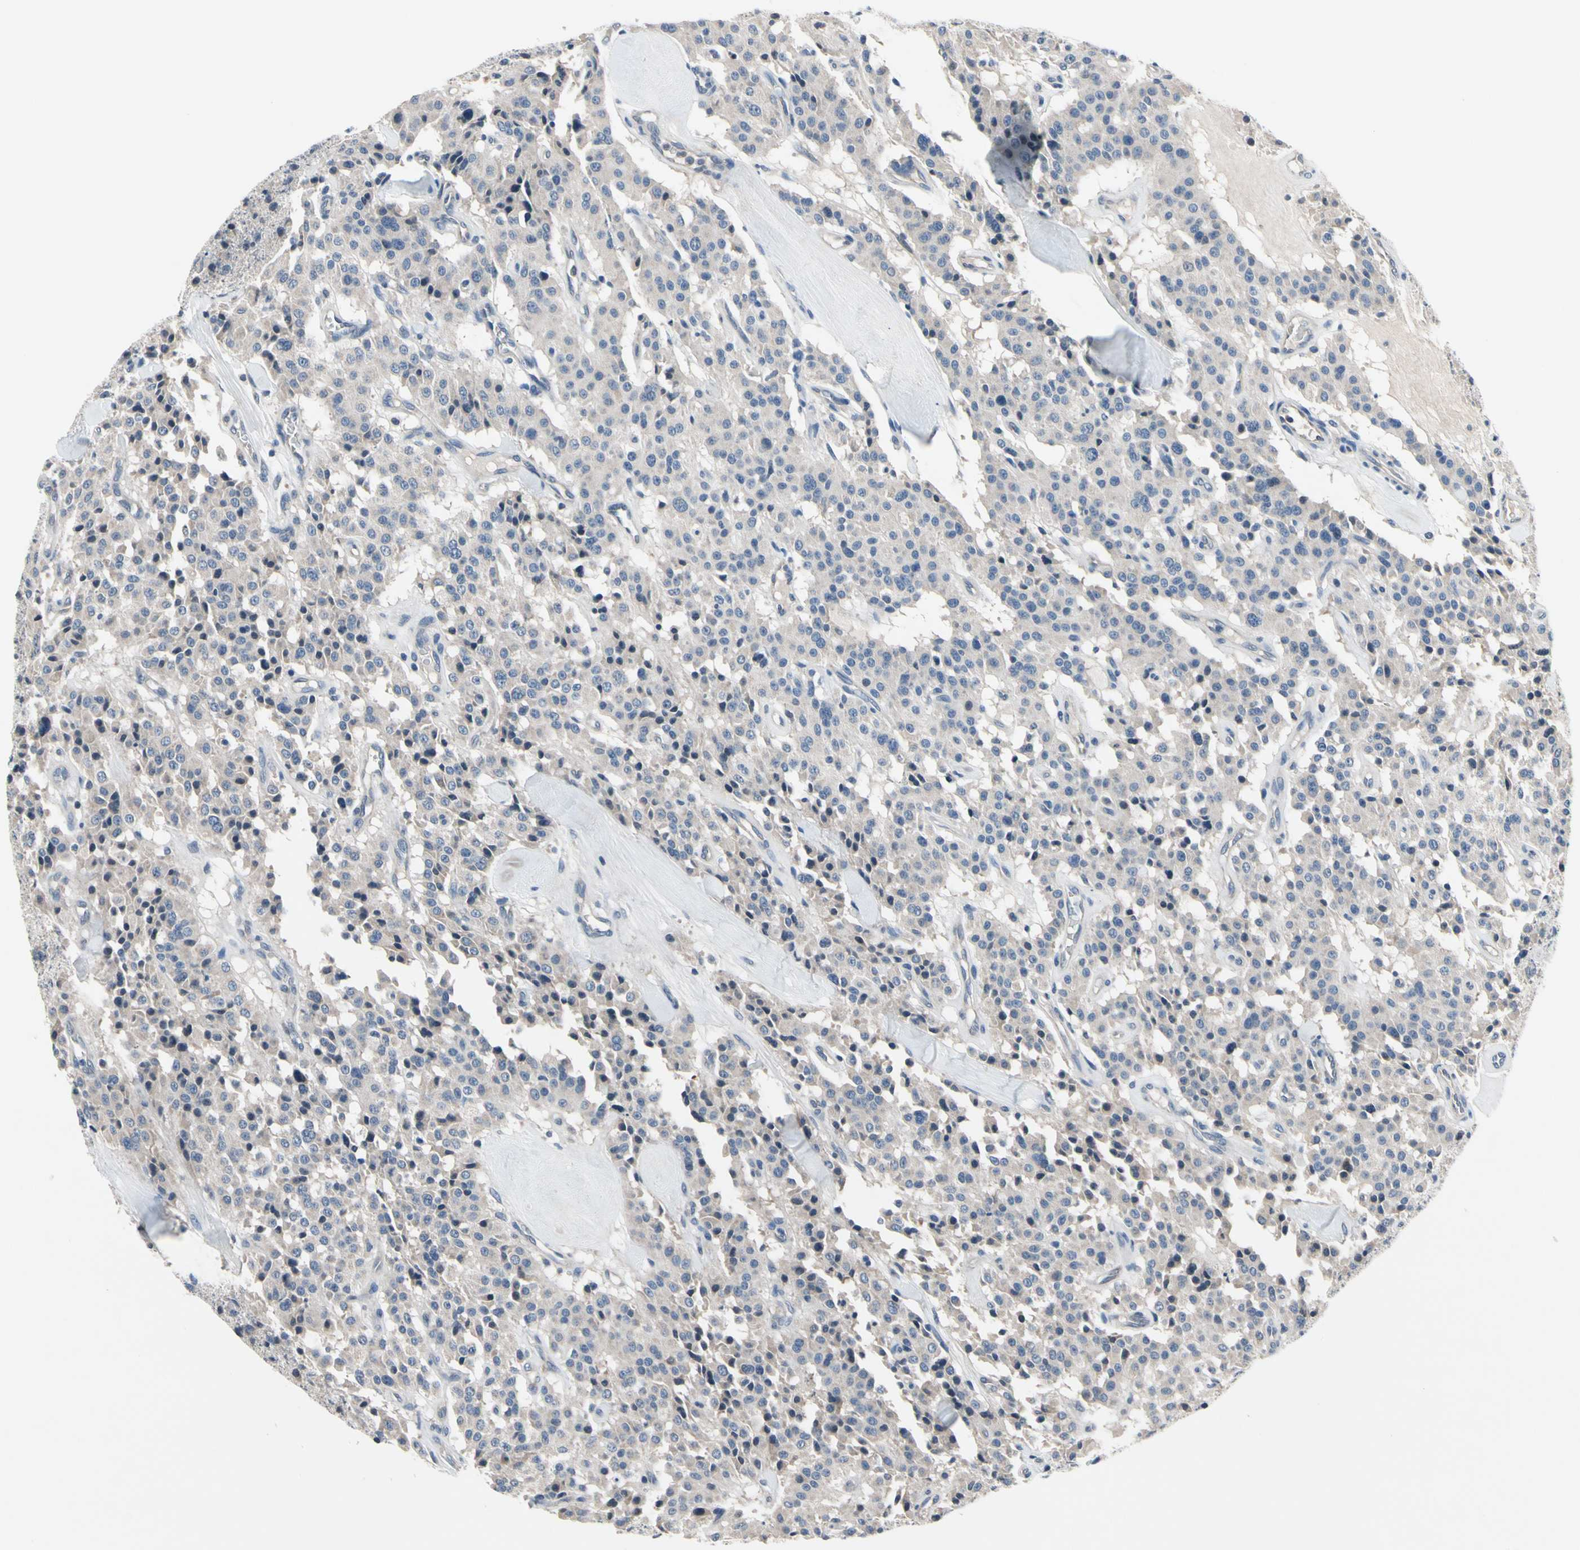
{"staining": {"intensity": "weak", "quantity": "25%-75%", "location": "cytoplasmic/membranous"}, "tissue": "carcinoid", "cell_type": "Tumor cells", "image_type": "cancer", "snomed": [{"axis": "morphology", "description": "Carcinoid, malignant, NOS"}, {"axis": "topography", "description": "Lung"}], "caption": "Carcinoid tissue demonstrates weak cytoplasmic/membranous positivity in approximately 25%-75% of tumor cells, visualized by immunohistochemistry.", "gene": "SELENOK", "patient": {"sex": "male", "age": 30}}